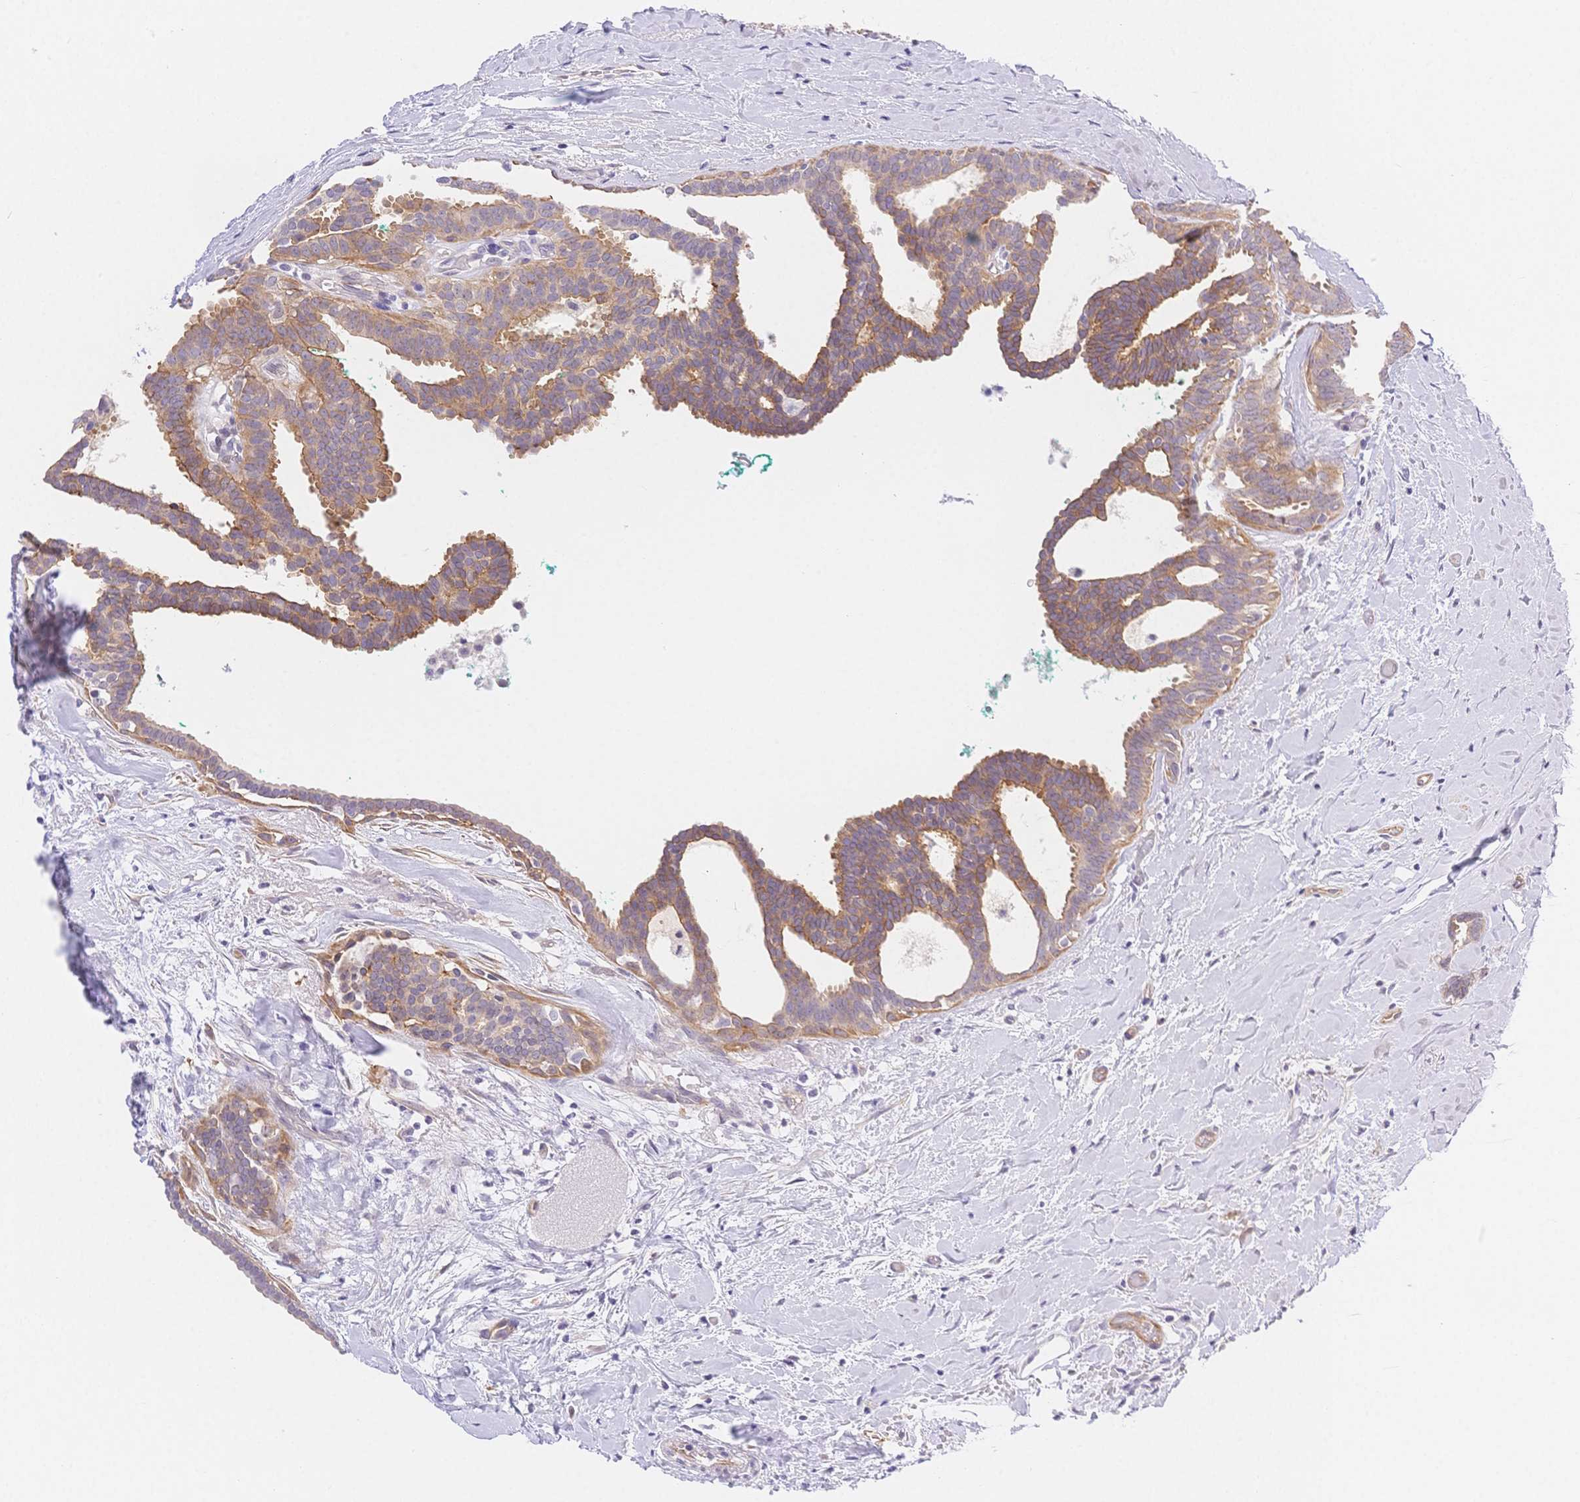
{"staining": {"intensity": "moderate", "quantity": "25%-75%", "location": "cytoplasmic/membranous"}, "tissue": "breast cancer", "cell_type": "Tumor cells", "image_type": "cancer", "snomed": [{"axis": "morphology", "description": "Intraductal carcinoma, in situ"}, {"axis": "morphology", "description": "Duct carcinoma"}, {"axis": "morphology", "description": "Lobular carcinoma, in situ"}, {"axis": "topography", "description": "Breast"}], "caption": "Protein staining of breast cancer (intraductal carcinoma,  in situ) tissue demonstrates moderate cytoplasmic/membranous positivity in about 25%-75% of tumor cells.", "gene": "CSN1S1", "patient": {"sex": "female", "age": 44}}